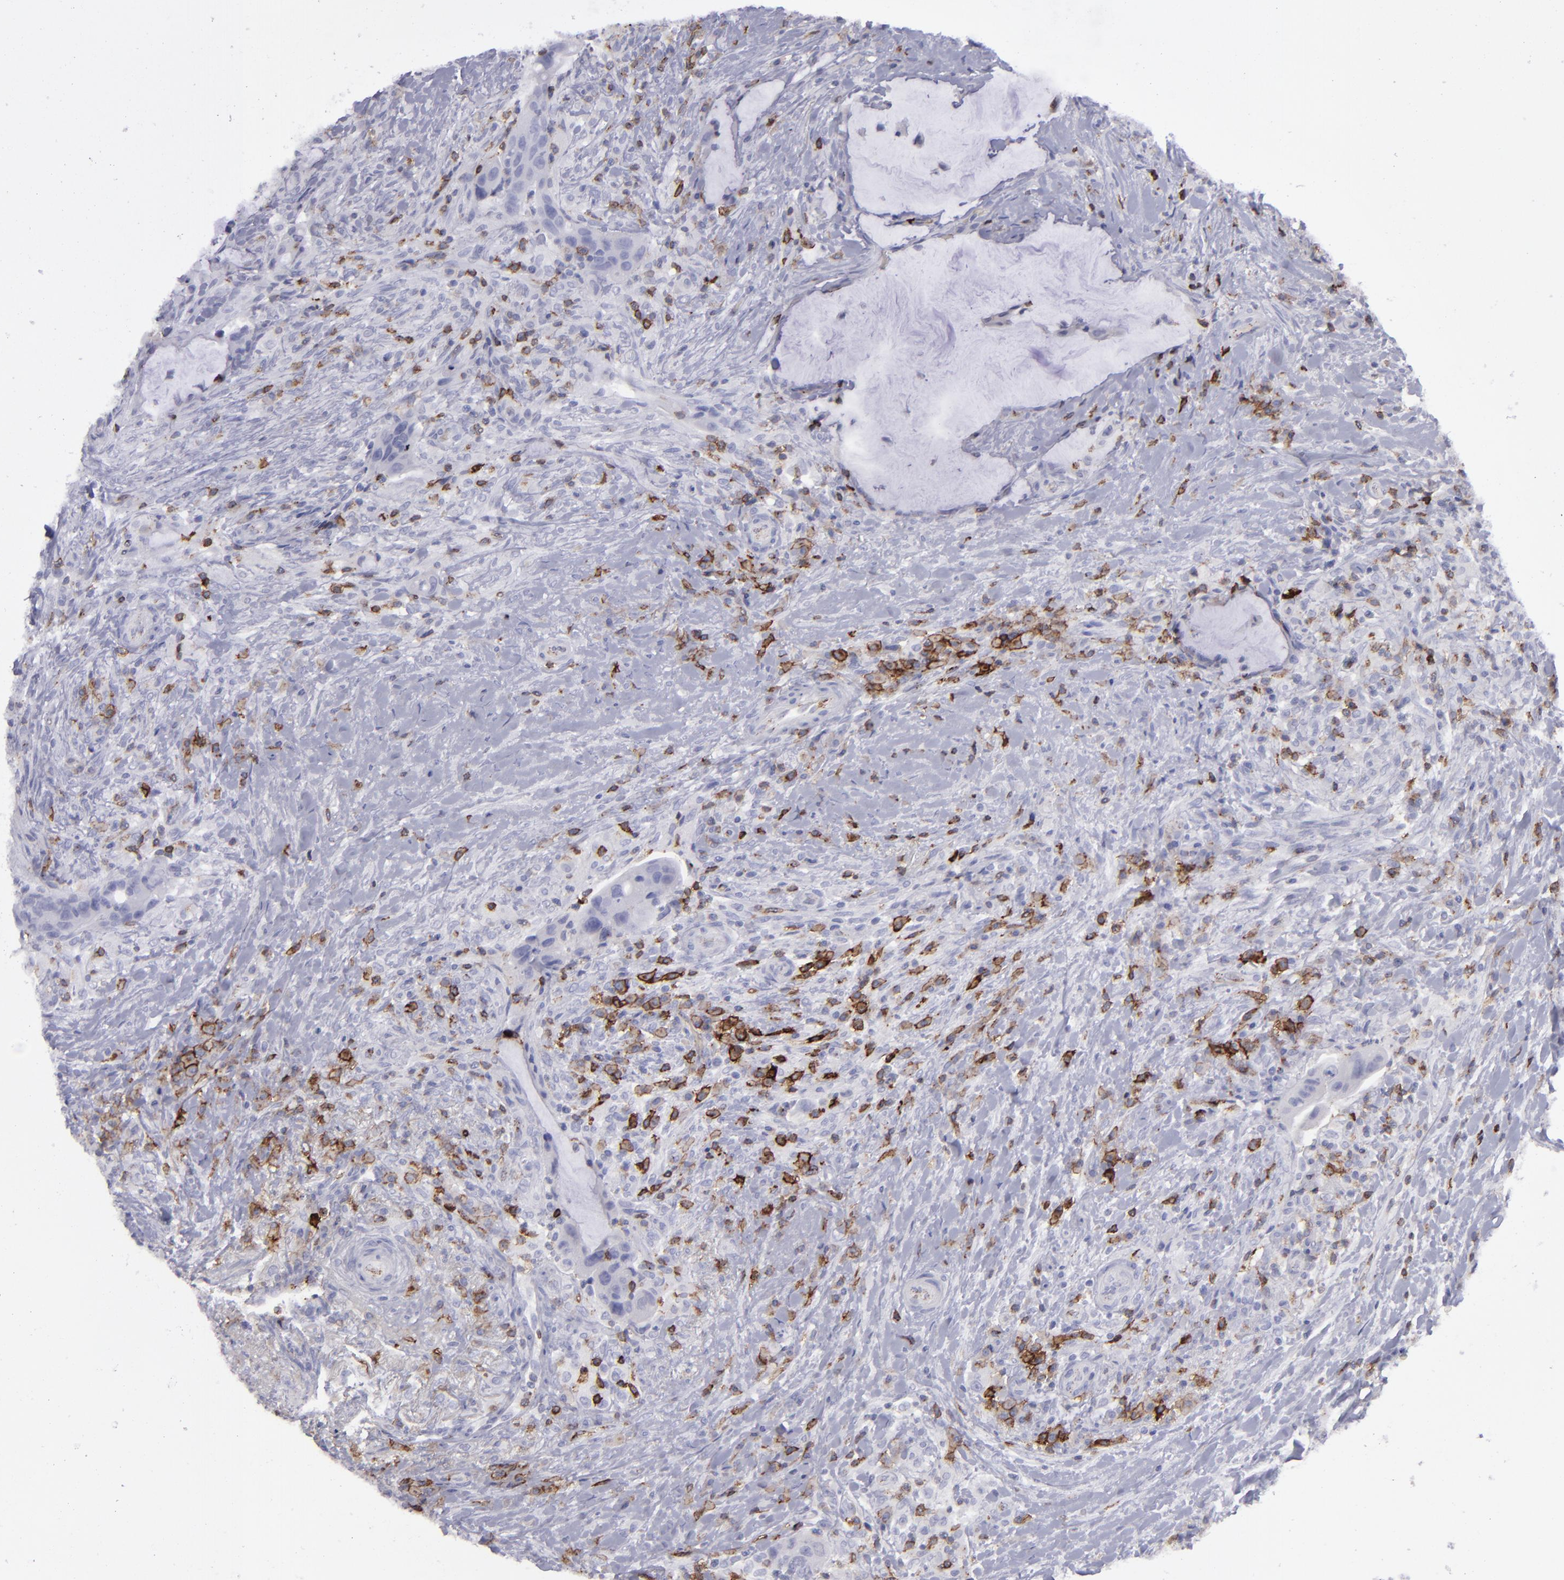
{"staining": {"intensity": "negative", "quantity": "none", "location": "none"}, "tissue": "colorectal cancer", "cell_type": "Tumor cells", "image_type": "cancer", "snomed": [{"axis": "morphology", "description": "Adenocarcinoma, NOS"}, {"axis": "topography", "description": "Rectum"}], "caption": "An immunohistochemistry photomicrograph of colorectal cancer (adenocarcinoma) is shown. There is no staining in tumor cells of colorectal cancer (adenocarcinoma).", "gene": "CD27", "patient": {"sex": "female", "age": 71}}